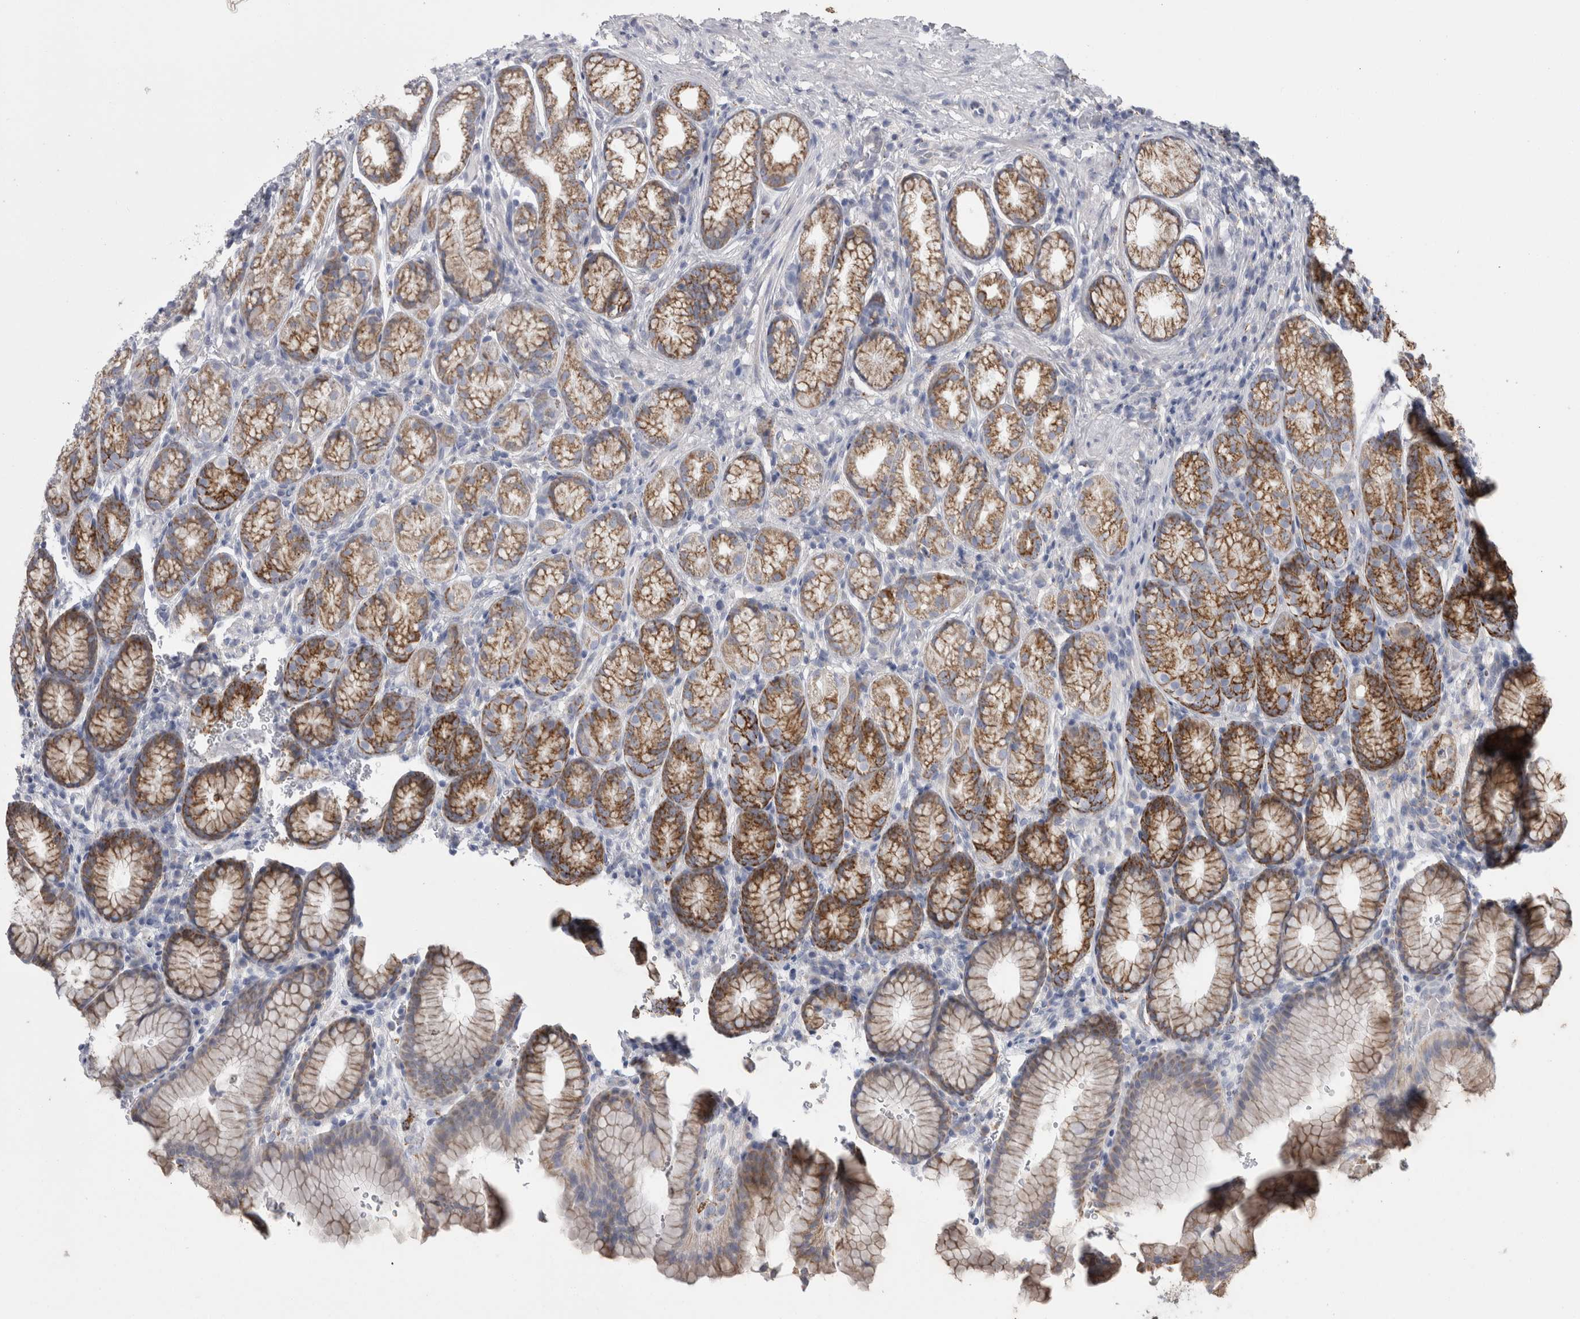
{"staining": {"intensity": "moderate", "quantity": "25%-75%", "location": "cytoplasmic/membranous"}, "tissue": "stomach", "cell_type": "Glandular cells", "image_type": "normal", "snomed": [{"axis": "morphology", "description": "Normal tissue, NOS"}, {"axis": "topography", "description": "Stomach"}], "caption": "This image exhibits immunohistochemistry staining of normal human stomach, with medium moderate cytoplasmic/membranous staining in approximately 25%-75% of glandular cells.", "gene": "GATM", "patient": {"sex": "male", "age": 42}}